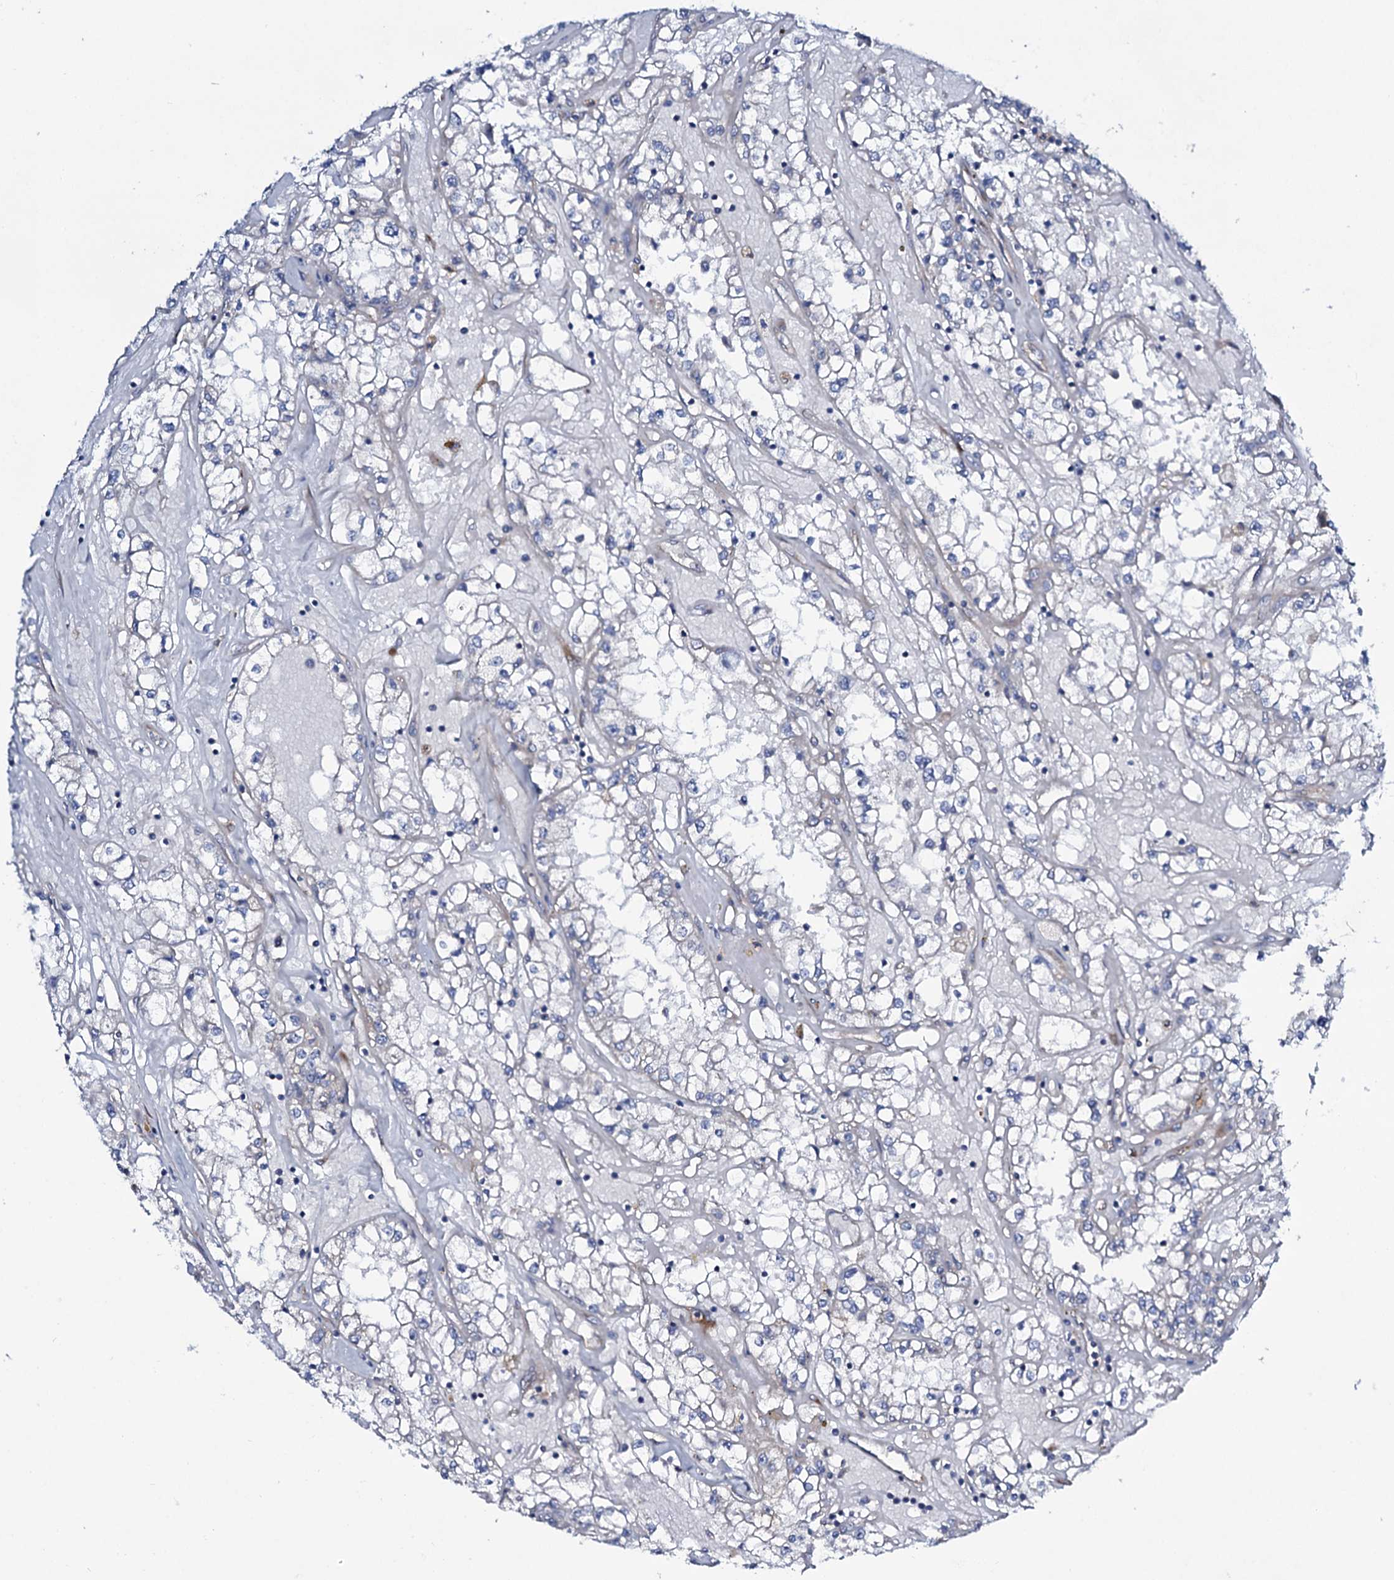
{"staining": {"intensity": "negative", "quantity": "none", "location": "none"}, "tissue": "renal cancer", "cell_type": "Tumor cells", "image_type": "cancer", "snomed": [{"axis": "morphology", "description": "Adenocarcinoma, NOS"}, {"axis": "topography", "description": "Kidney"}], "caption": "Micrograph shows no significant protein positivity in tumor cells of renal adenocarcinoma.", "gene": "STARD13", "patient": {"sex": "male", "age": 56}}